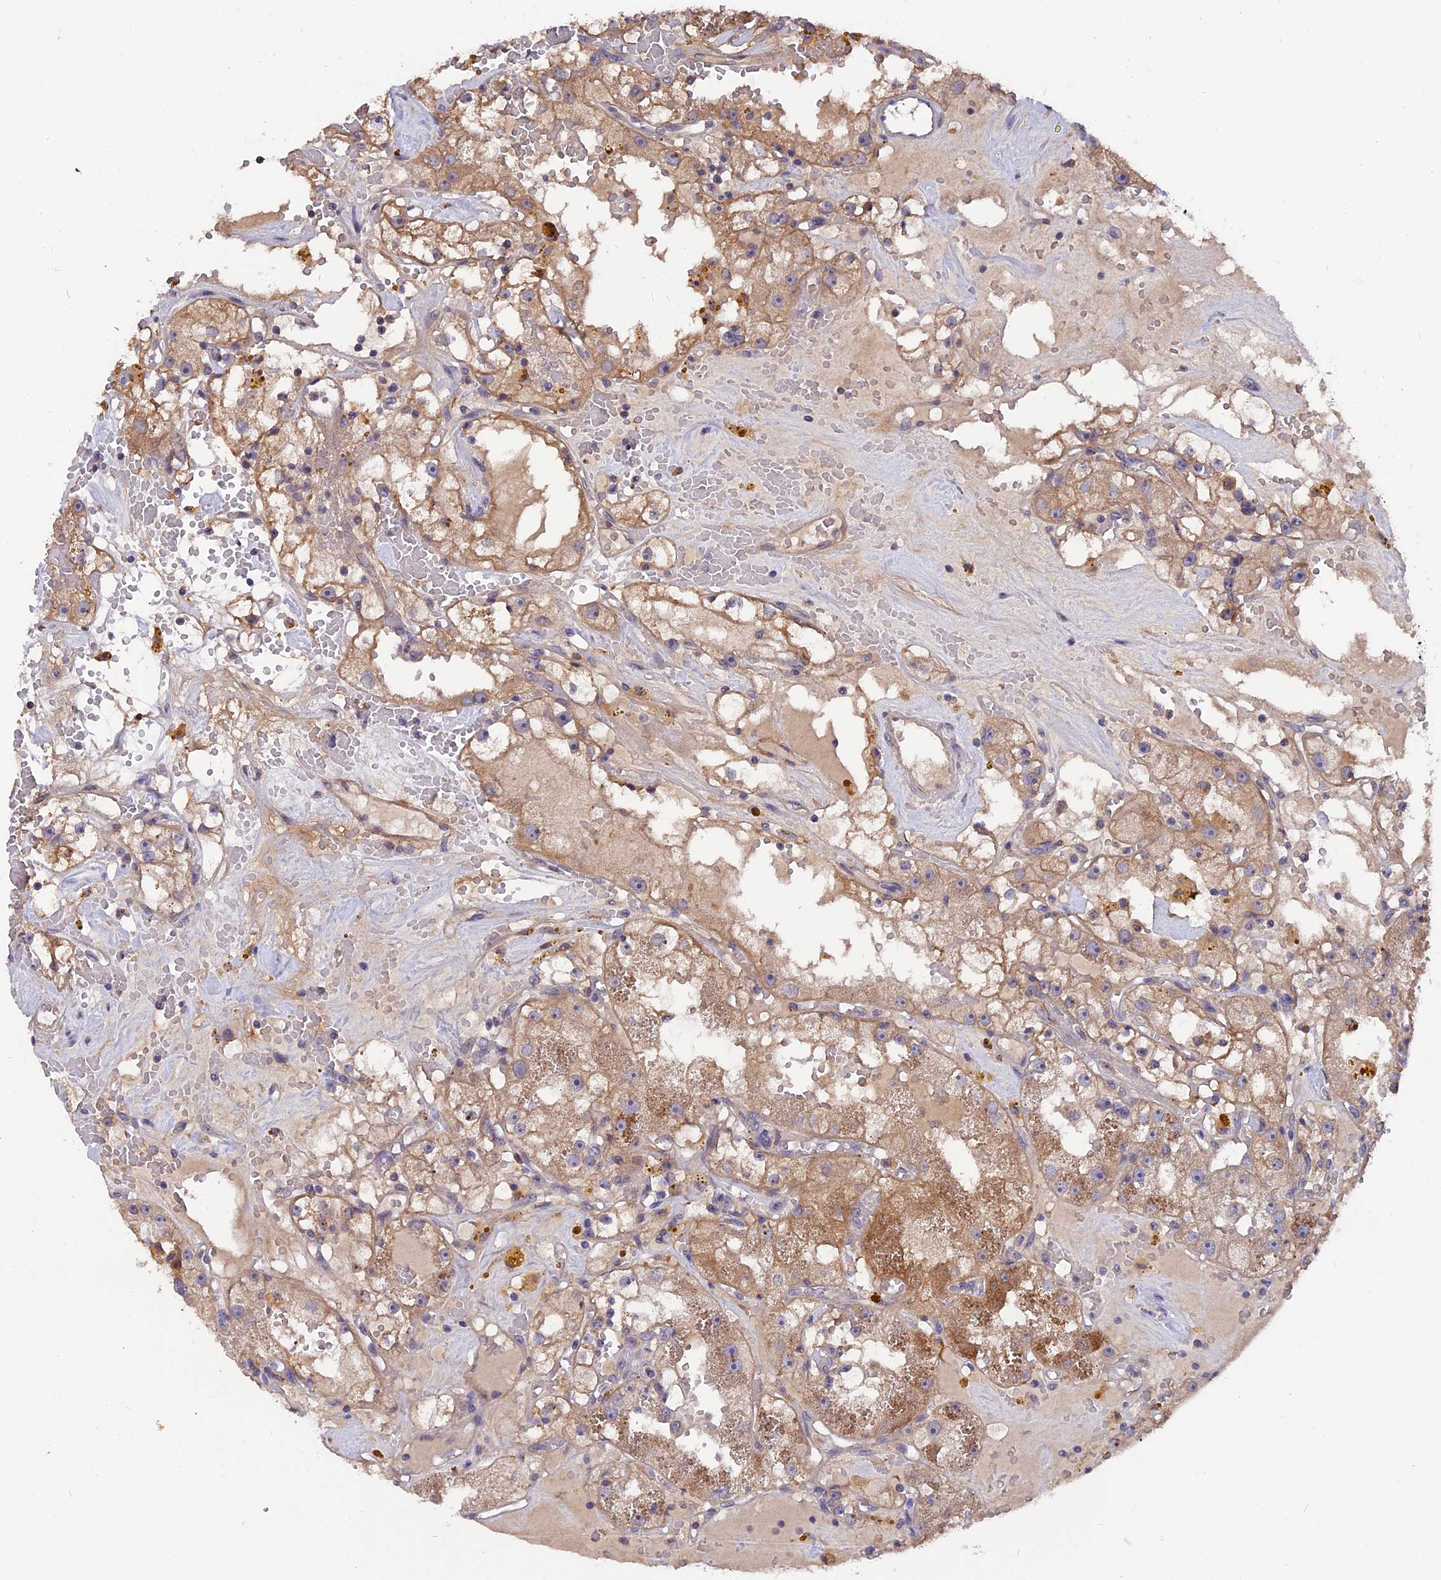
{"staining": {"intensity": "weak", "quantity": ">75%", "location": "cytoplasmic/membranous"}, "tissue": "renal cancer", "cell_type": "Tumor cells", "image_type": "cancer", "snomed": [{"axis": "morphology", "description": "Adenocarcinoma, NOS"}, {"axis": "topography", "description": "Kidney"}], "caption": "Protein expression analysis of renal cancer exhibits weak cytoplasmic/membranous expression in approximately >75% of tumor cells.", "gene": "ZCCHC2", "patient": {"sex": "male", "age": 56}}